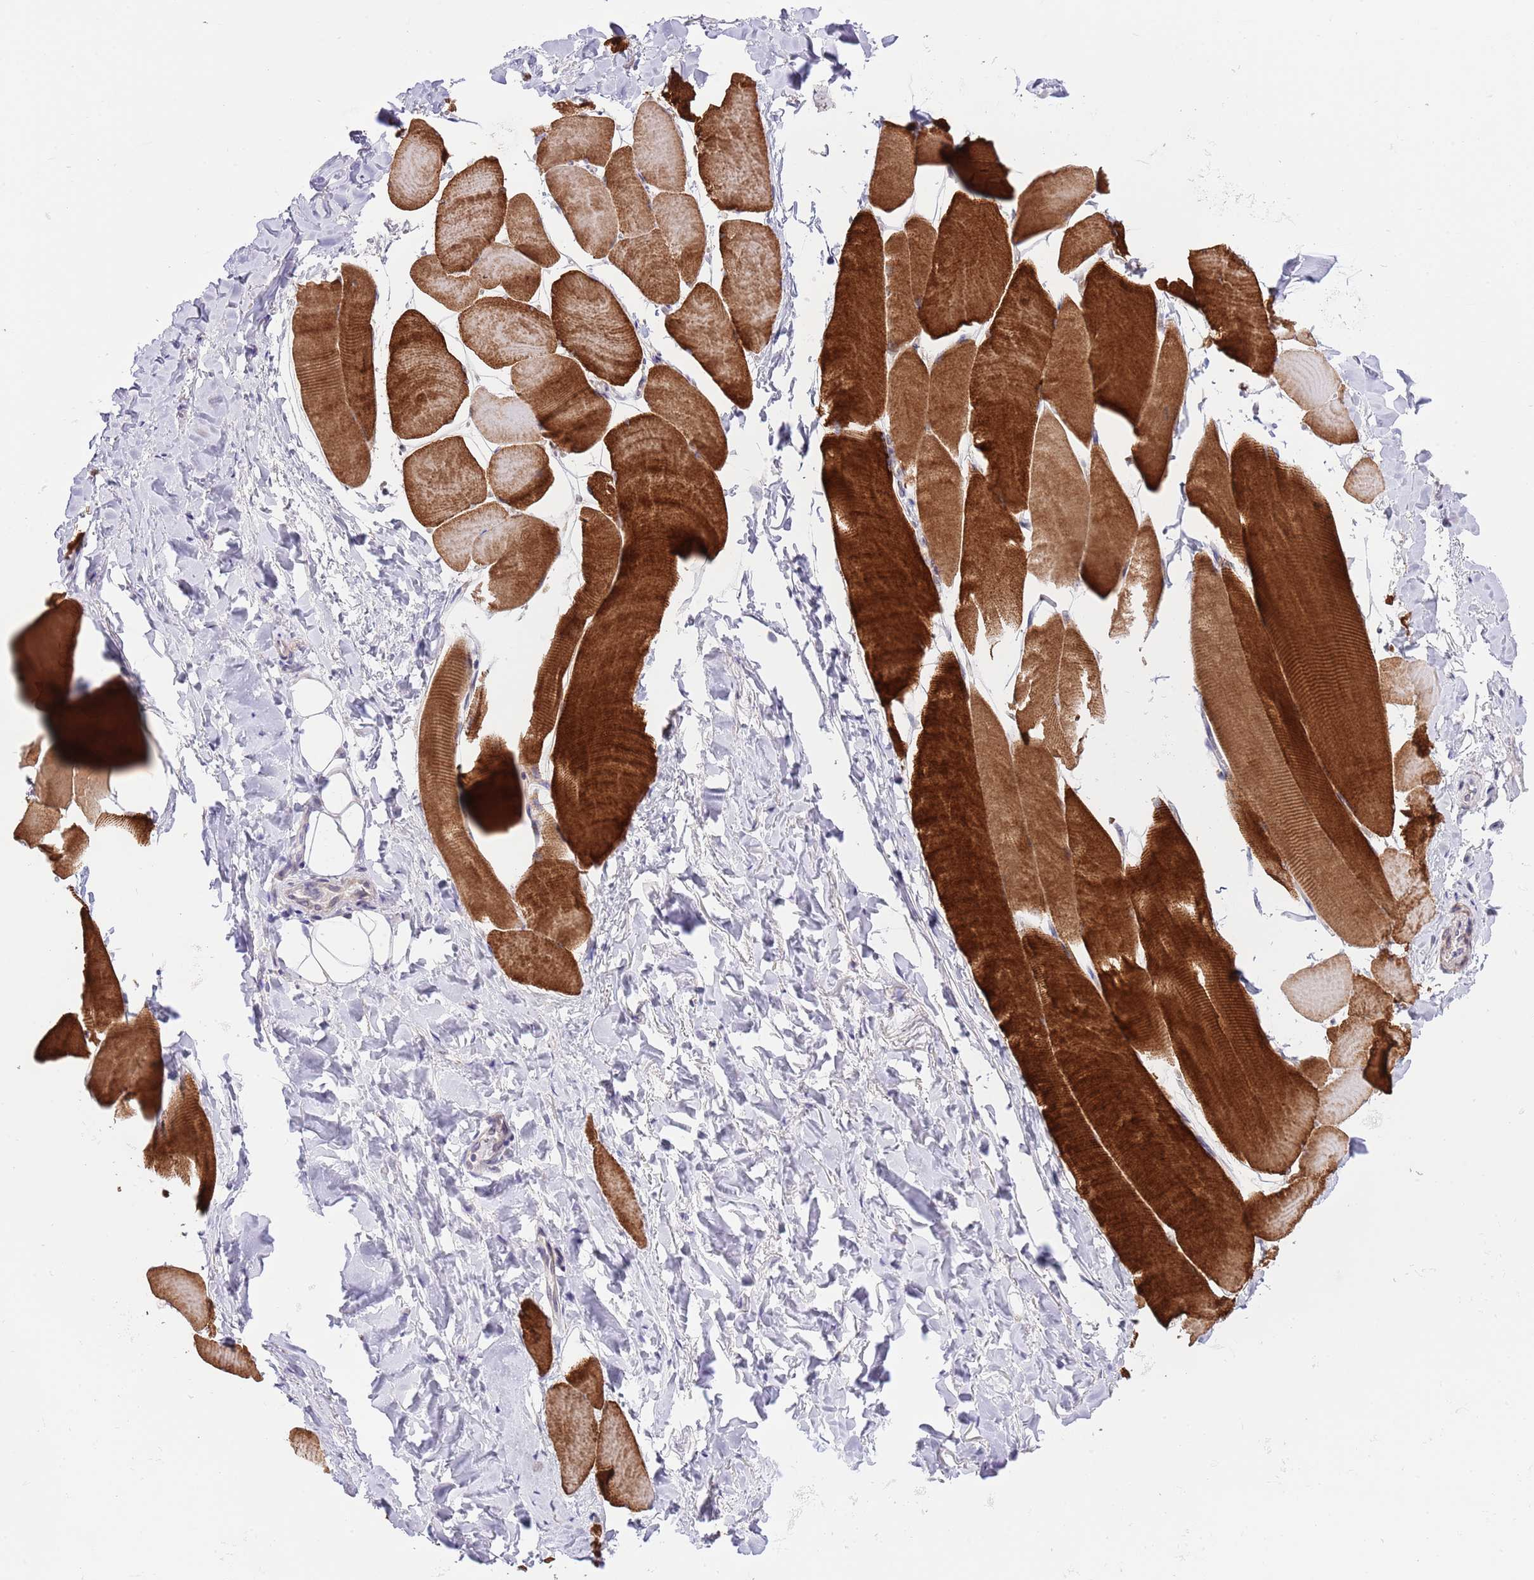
{"staining": {"intensity": "strong", "quantity": ">75%", "location": "cytoplasmic/membranous"}, "tissue": "skeletal muscle", "cell_type": "Myocytes", "image_type": "normal", "snomed": [{"axis": "morphology", "description": "Normal tissue, NOS"}, {"axis": "topography", "description": "Skeletal muscle"}], "caption": "This histopathology image demonstrates benign skeletal muscle stained with immunohistochemistry to label a protein in brown. The cytoplasmic/membranous of myocytes show strong positivity for the protein. Nuclei are counter-stained blue.", "gene": "AP1S2", "patient": {"sex": "male", "age": 25}}